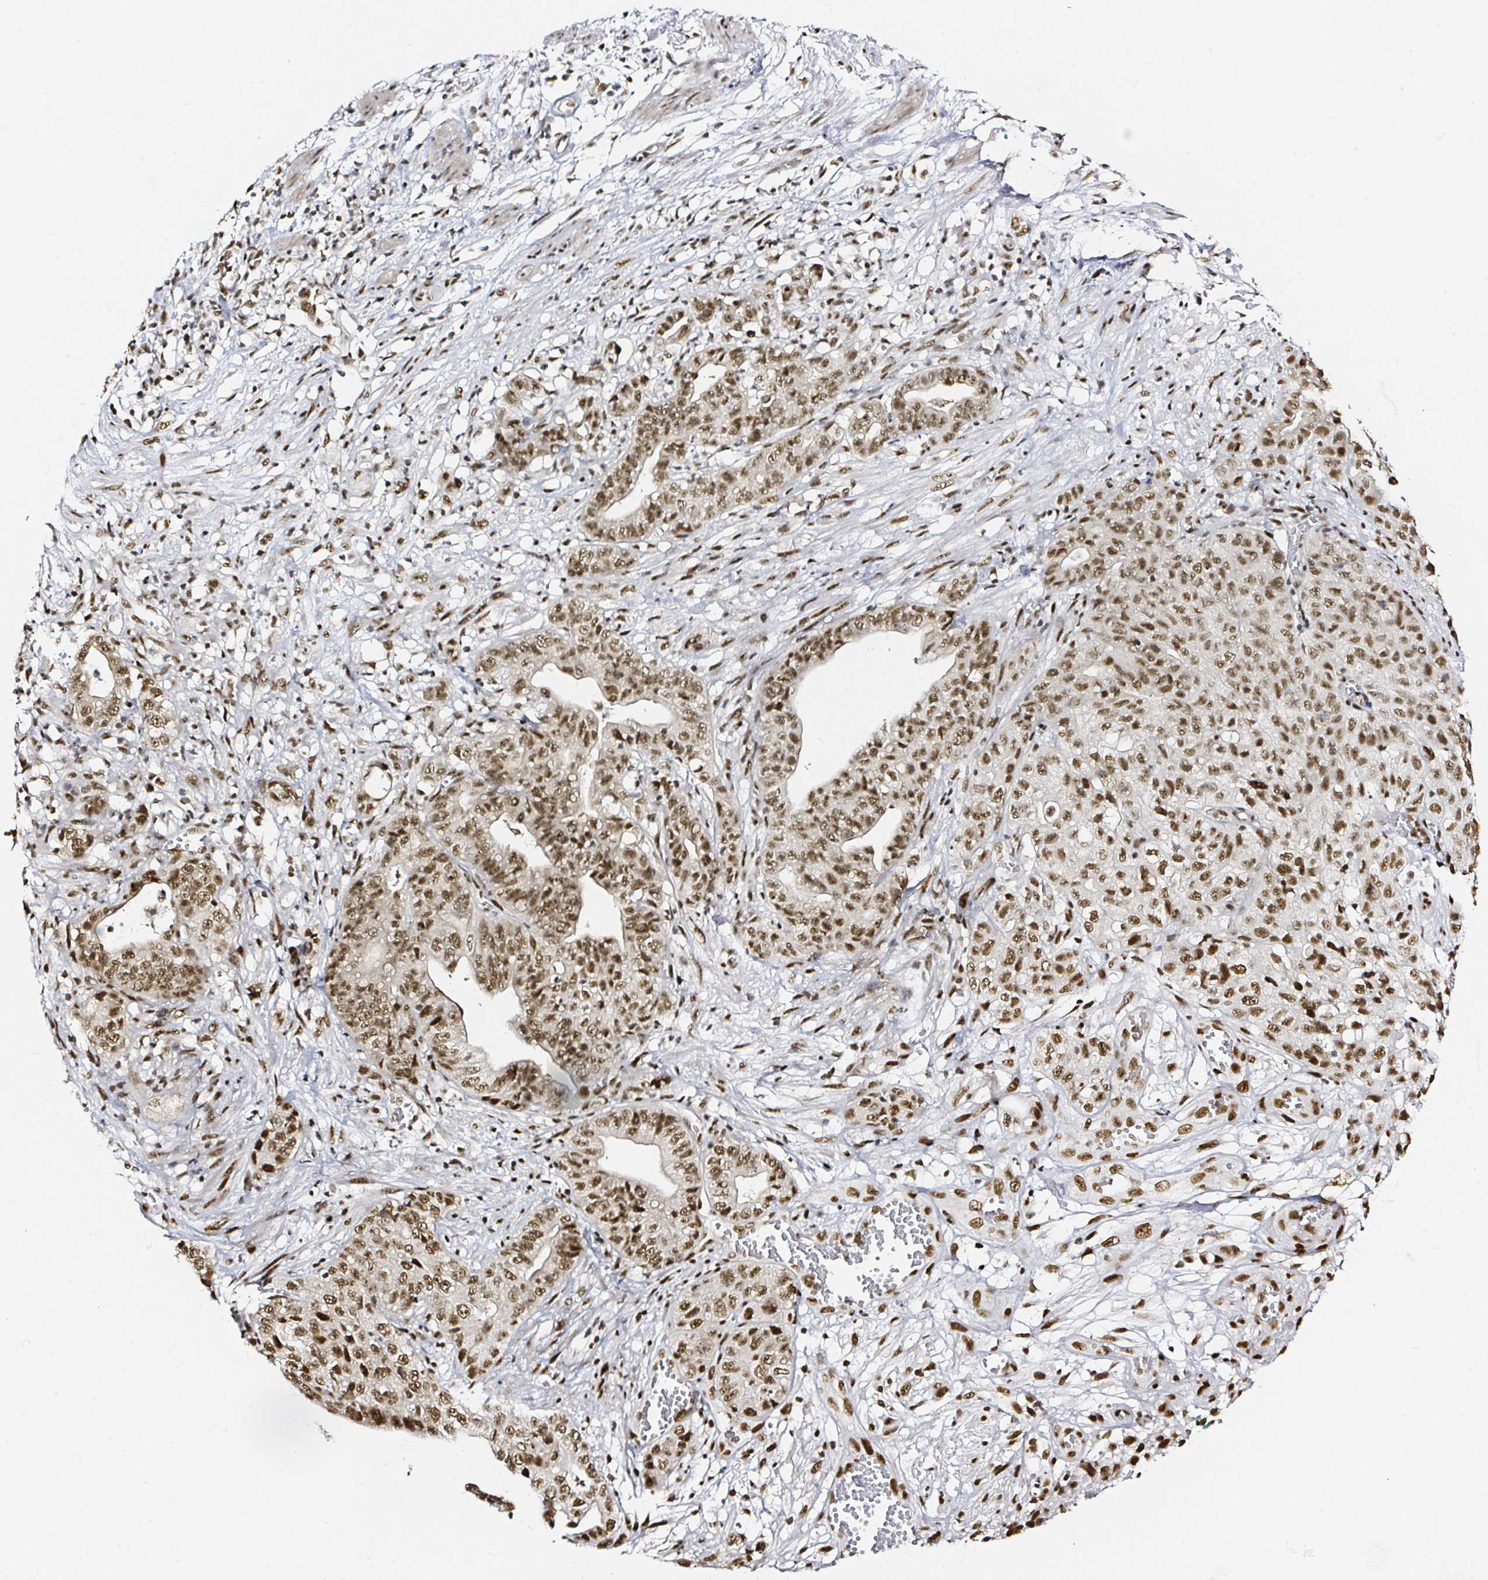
{"staining": {"intensity": "moderate", "quantity": ">75%", "location": "nuclear"}, "tissue": "stomach cancer", "cell_type": "Tumor cells", "image_type": "cancer", "snomed": [{"axis": "morphology", "description": "Adenocarcinoma, NOS"}, {"axis": "topography", "description": "Stomach, upper"}], "caption": "Human stomach adenocarcinoma stained with a protein marker shows moderate staining in tumor cells.", "gene": "SNRPC", "patient": {"sex": "female", "age": 67}}